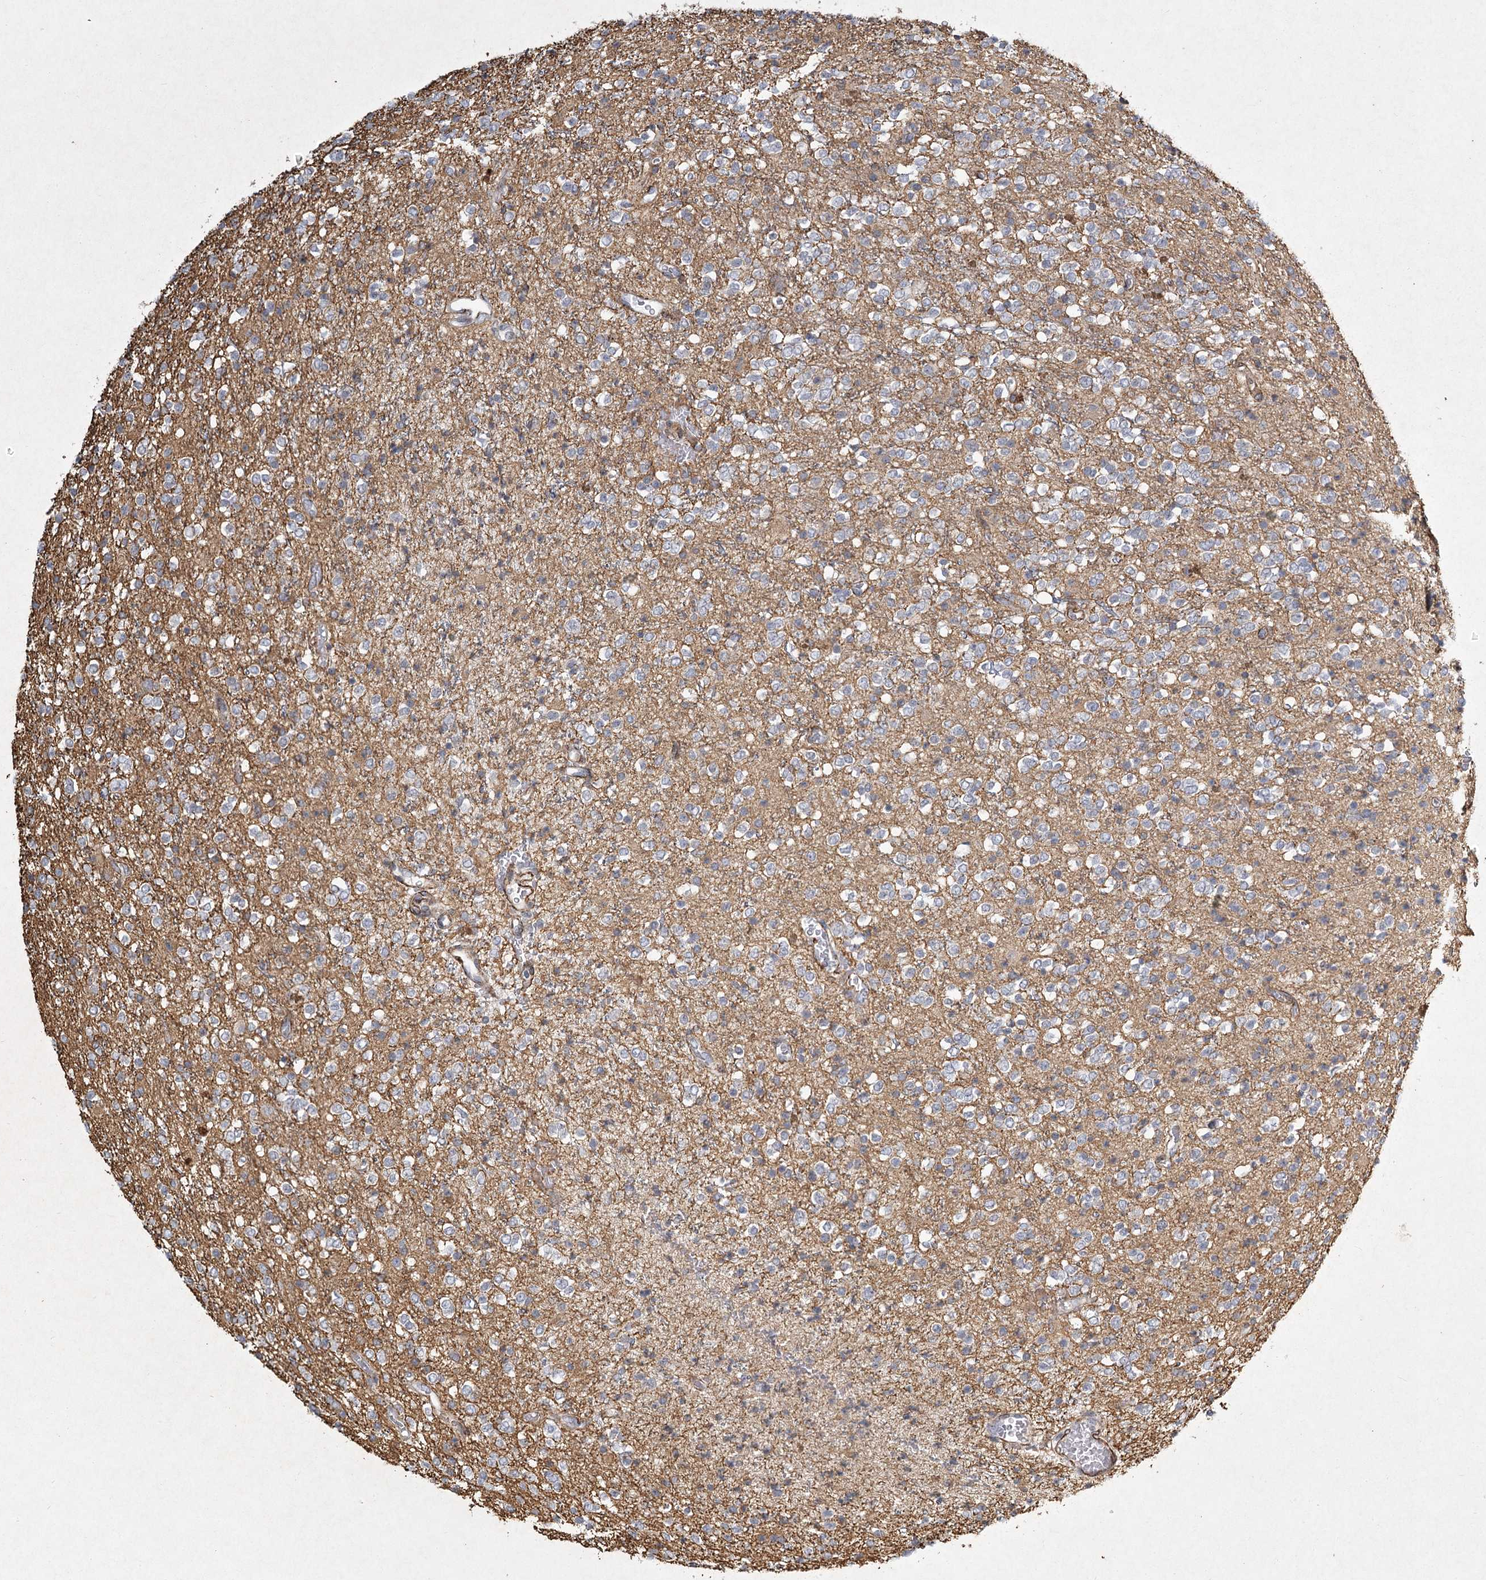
{"staining": {"intensity": "negative", "quantity": "none", "location": "none"}, "tissue": "glioma", "cell_type": "Tumor cells", "image_type": "cancer", "snomed": [{"axis": "morphology", "description": "Glioma, malignant, High grade"}, {"axis": "topography", "description": "Brain"}], "caption": "This is an IHC photomicrograph of human high-grade glioma (malignant). There is no expression in tumor cells.", "gene": "MEPE", "patient": {"sex": "male", "age": 34}}